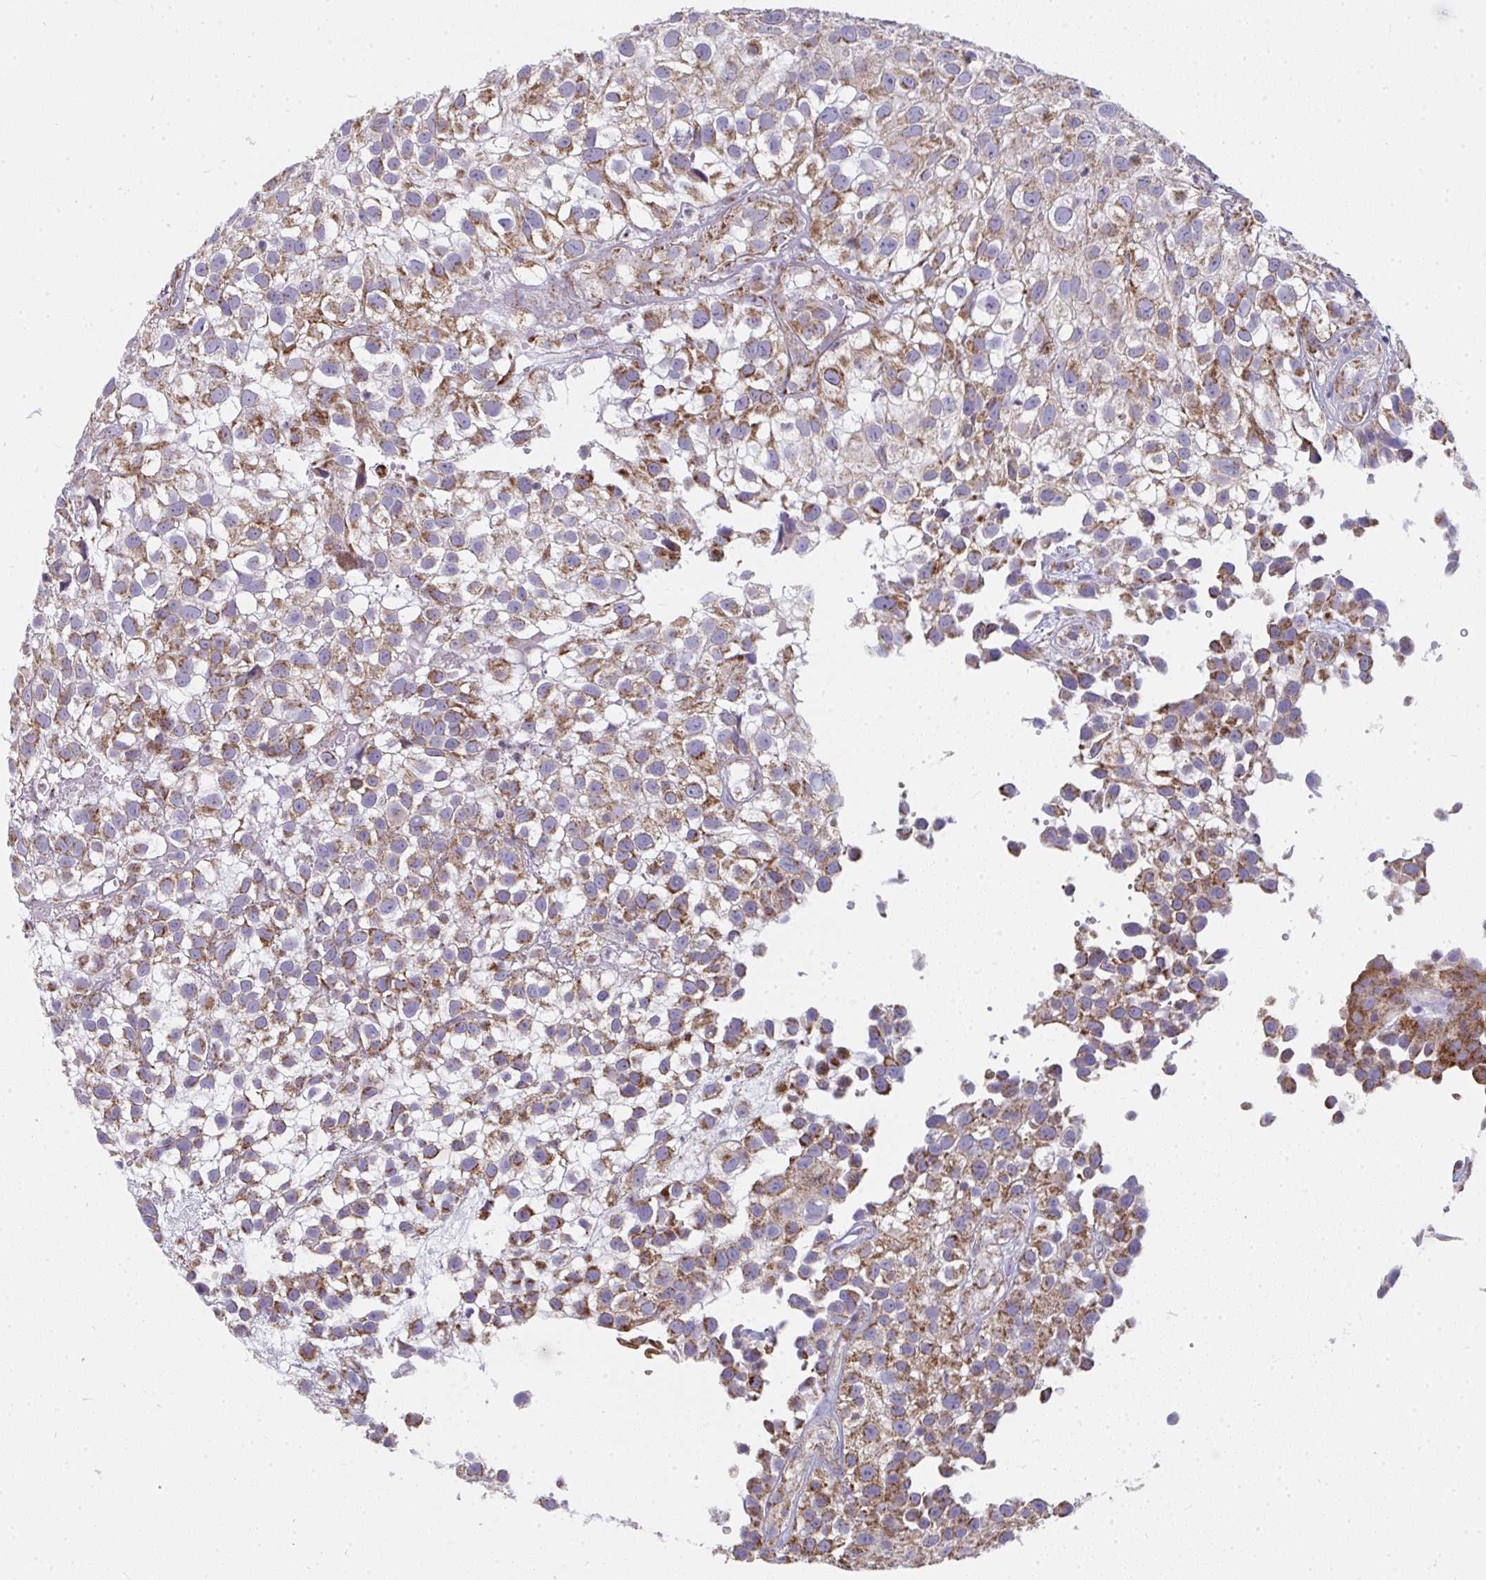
{"staining": {"intensity": "moderate", "quantity": ">75%", "location": "cytoplasmic/membranous"}, "tissue": "urothelial cancer", "cell_type": "Tumor cells", "image_type": "cancer", "snomed": [{"axis": "morphology", "description": "Urothelial carcinoma, High grade"}, {"axis": "topography", "description": "Urinary bladder"}], "caption": "Immunohistochemistry of high-grade urothelial carcinoma exhibits medium levels of moderate cytoplasmic/membranous expression in about >75% of tumor cells. The protein is shown in brown color, while the nuclei are stained blue.", "gene": "FAHD1", "patient": {"sex": "male", "age": 56}}